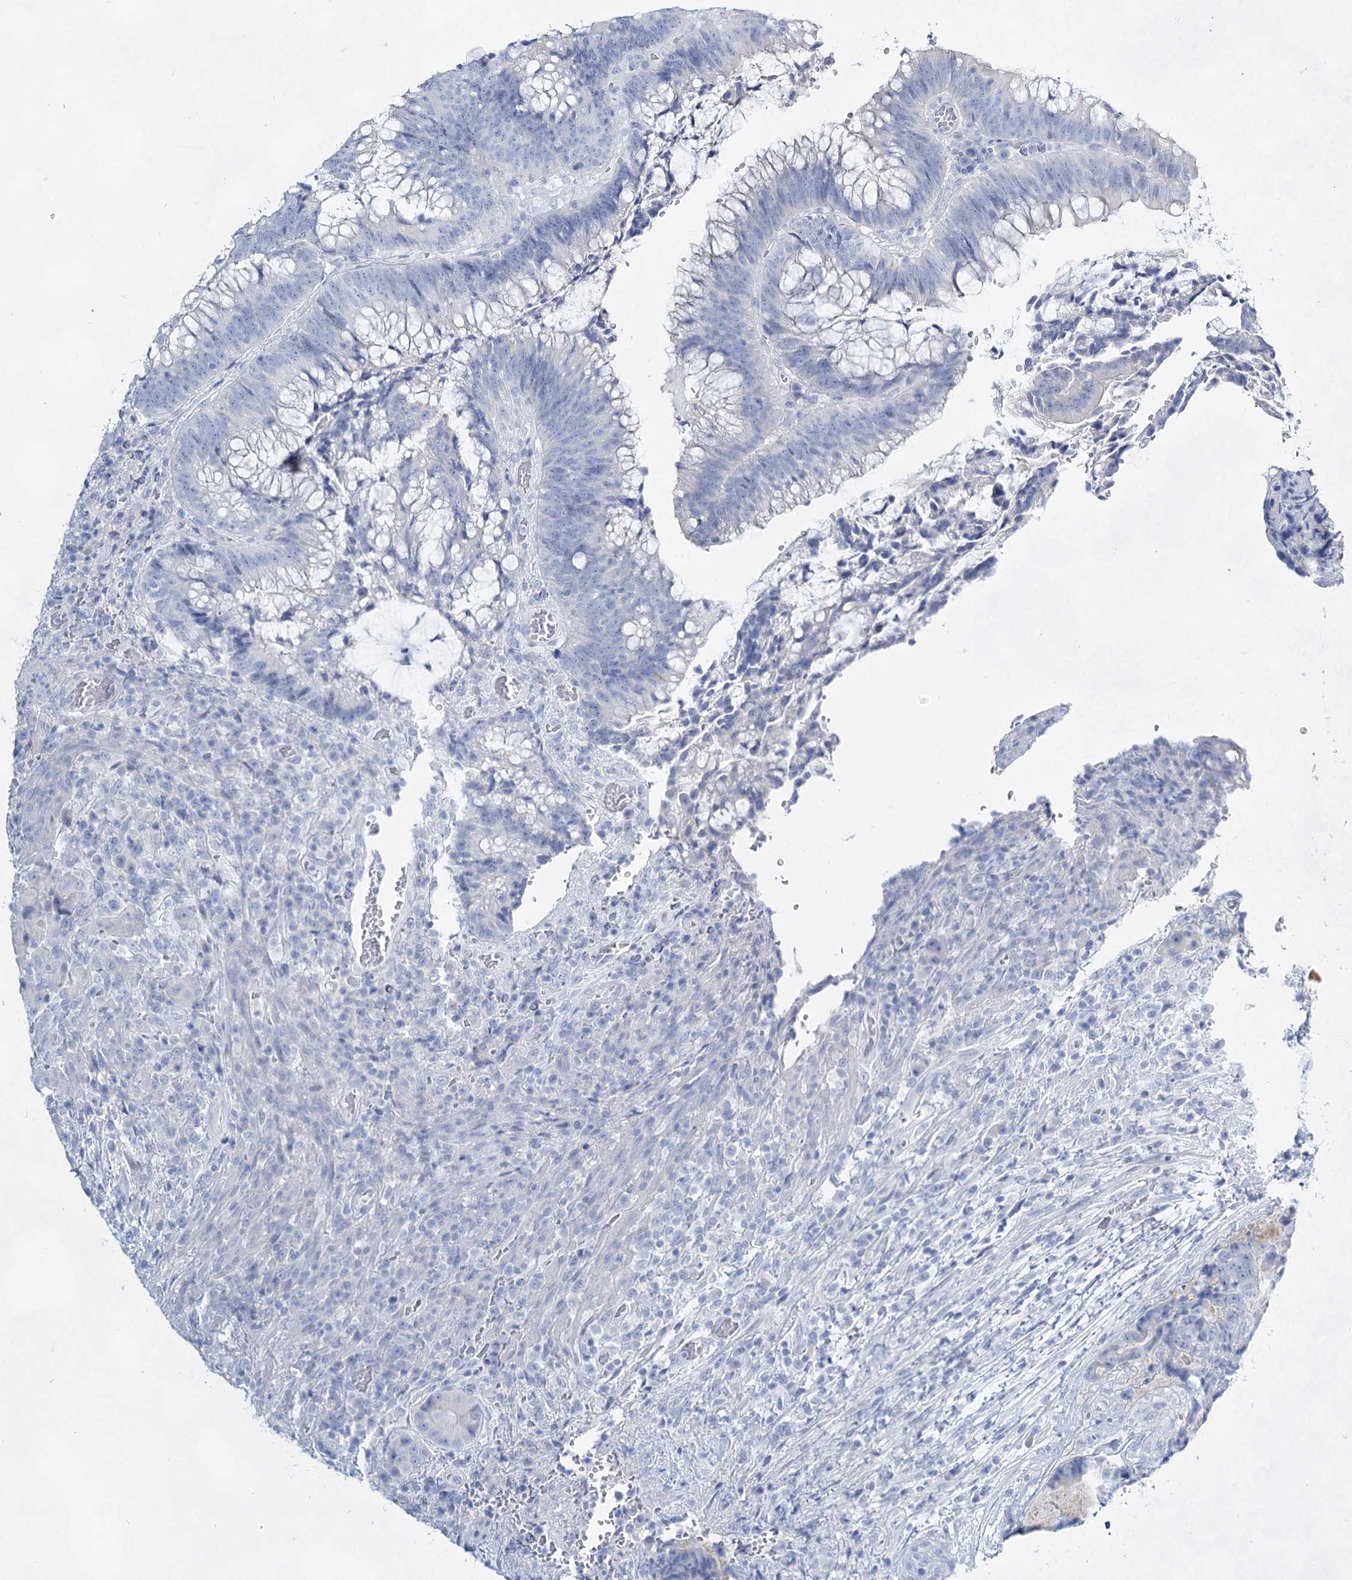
{"staining": {"intensity": "negative", "quantity": "none", "location": "none"}, "tissue": "colorectal cancer", "cell_type": "Tumor cells", "image_type": "cancer", "snomed": [{"axis": "morphology", "description": "Adenocarcinoma, NOS"}, {"axis": "topography", "description": "Rectum"}], "caption": "High magnification brightfield microscopy of colorectal adenocarcinoma stained with DAB (brown) and counterstained with hematoxylin (blue): tumor cells show no significant positivity.", "gene": "SLC17A2", "patient": {"sex": "male", "age": 69}}